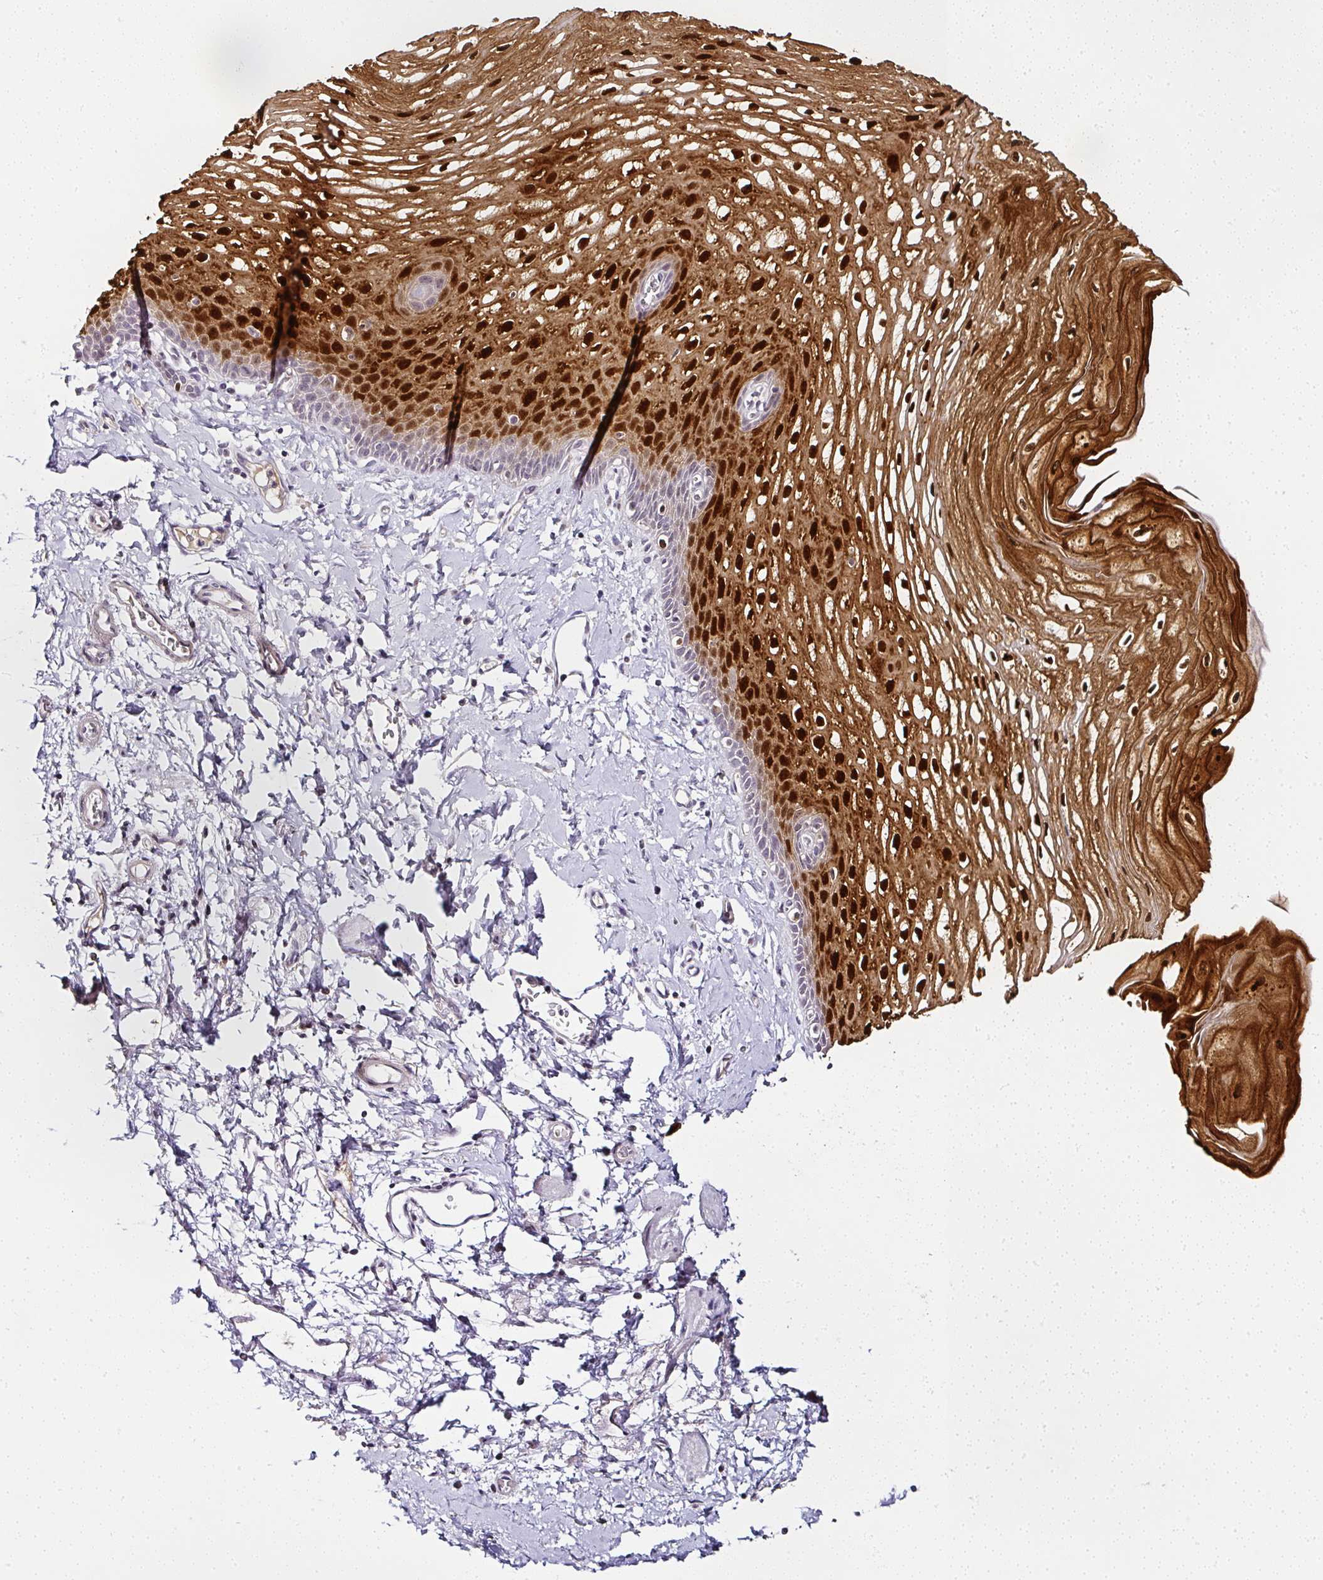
{"staining": {"intensity": "strong", "quantity": "25%-75%", "location": "cytoplasmic/membranous,nuclear"}, "tissue": "esophagus", "cell_type": "Squamous epithelial cells", "image_type": "normal", "snomed": [{"axis": "morphology", "description": "Normal tissue, NOS"}, {"axis": "topography", "description": "Esophagus"}], "caption": "Esophagus stained for a protein (brown) shows strong cytoplasmic/membranous,nuclear positive expression in approximately 25%-75% of squamous epithelial cells.", "gene": "SERPINB3", "patient": {"sex": "male", "age": 70}}